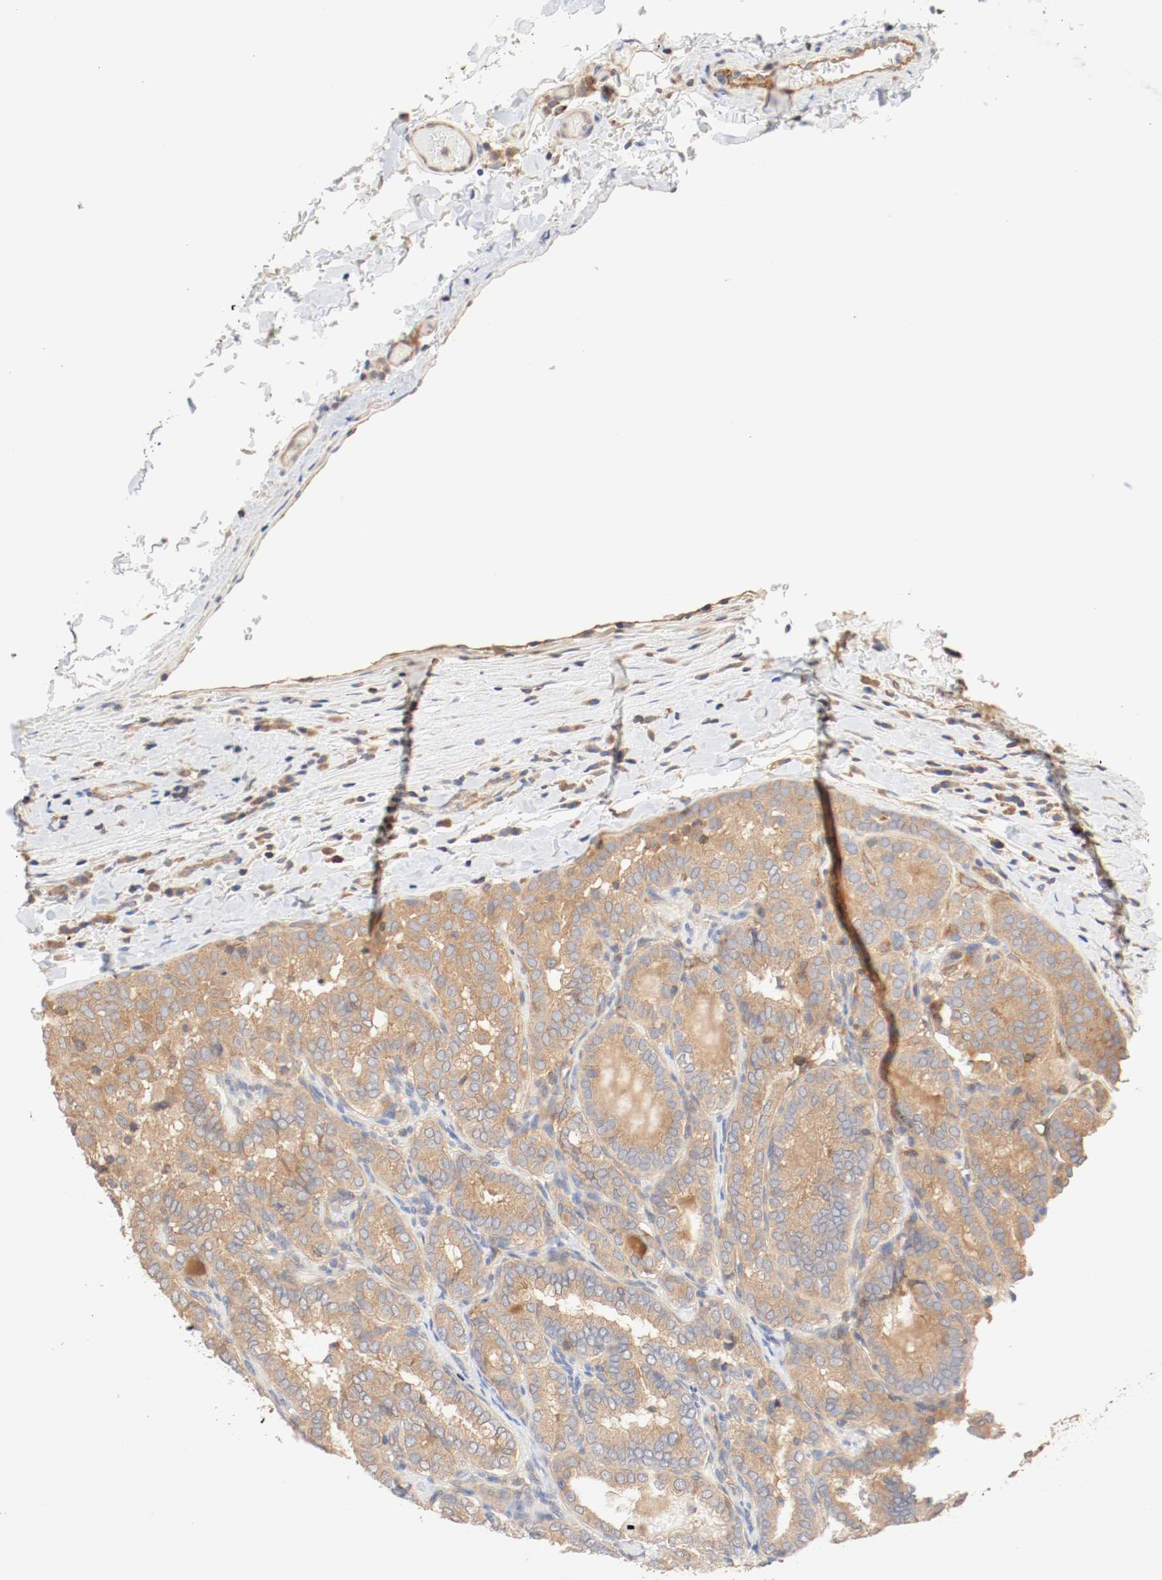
{"staining": {"intensity": "moderate", "quantity": ">75%", "location": "cytoplasmic/membranous"}, "tissue": "thyroid cancer", "cell_type": "Tumor cells", "image_type": "cancer", "snomed": [{"axis": "morphology", "description": "Papillary adenocarcinoma, NOS"}, {"axis": "topography", "description": "Thyroid gland"}], "caption": "Moderate cytoplasmic/membranous expression is appreciated in approximately >75% of tumor cells in thyroid papillary adenocarcinoma.", "gene": "GIT1", "patient": {"sex": "female", "age": 30}}